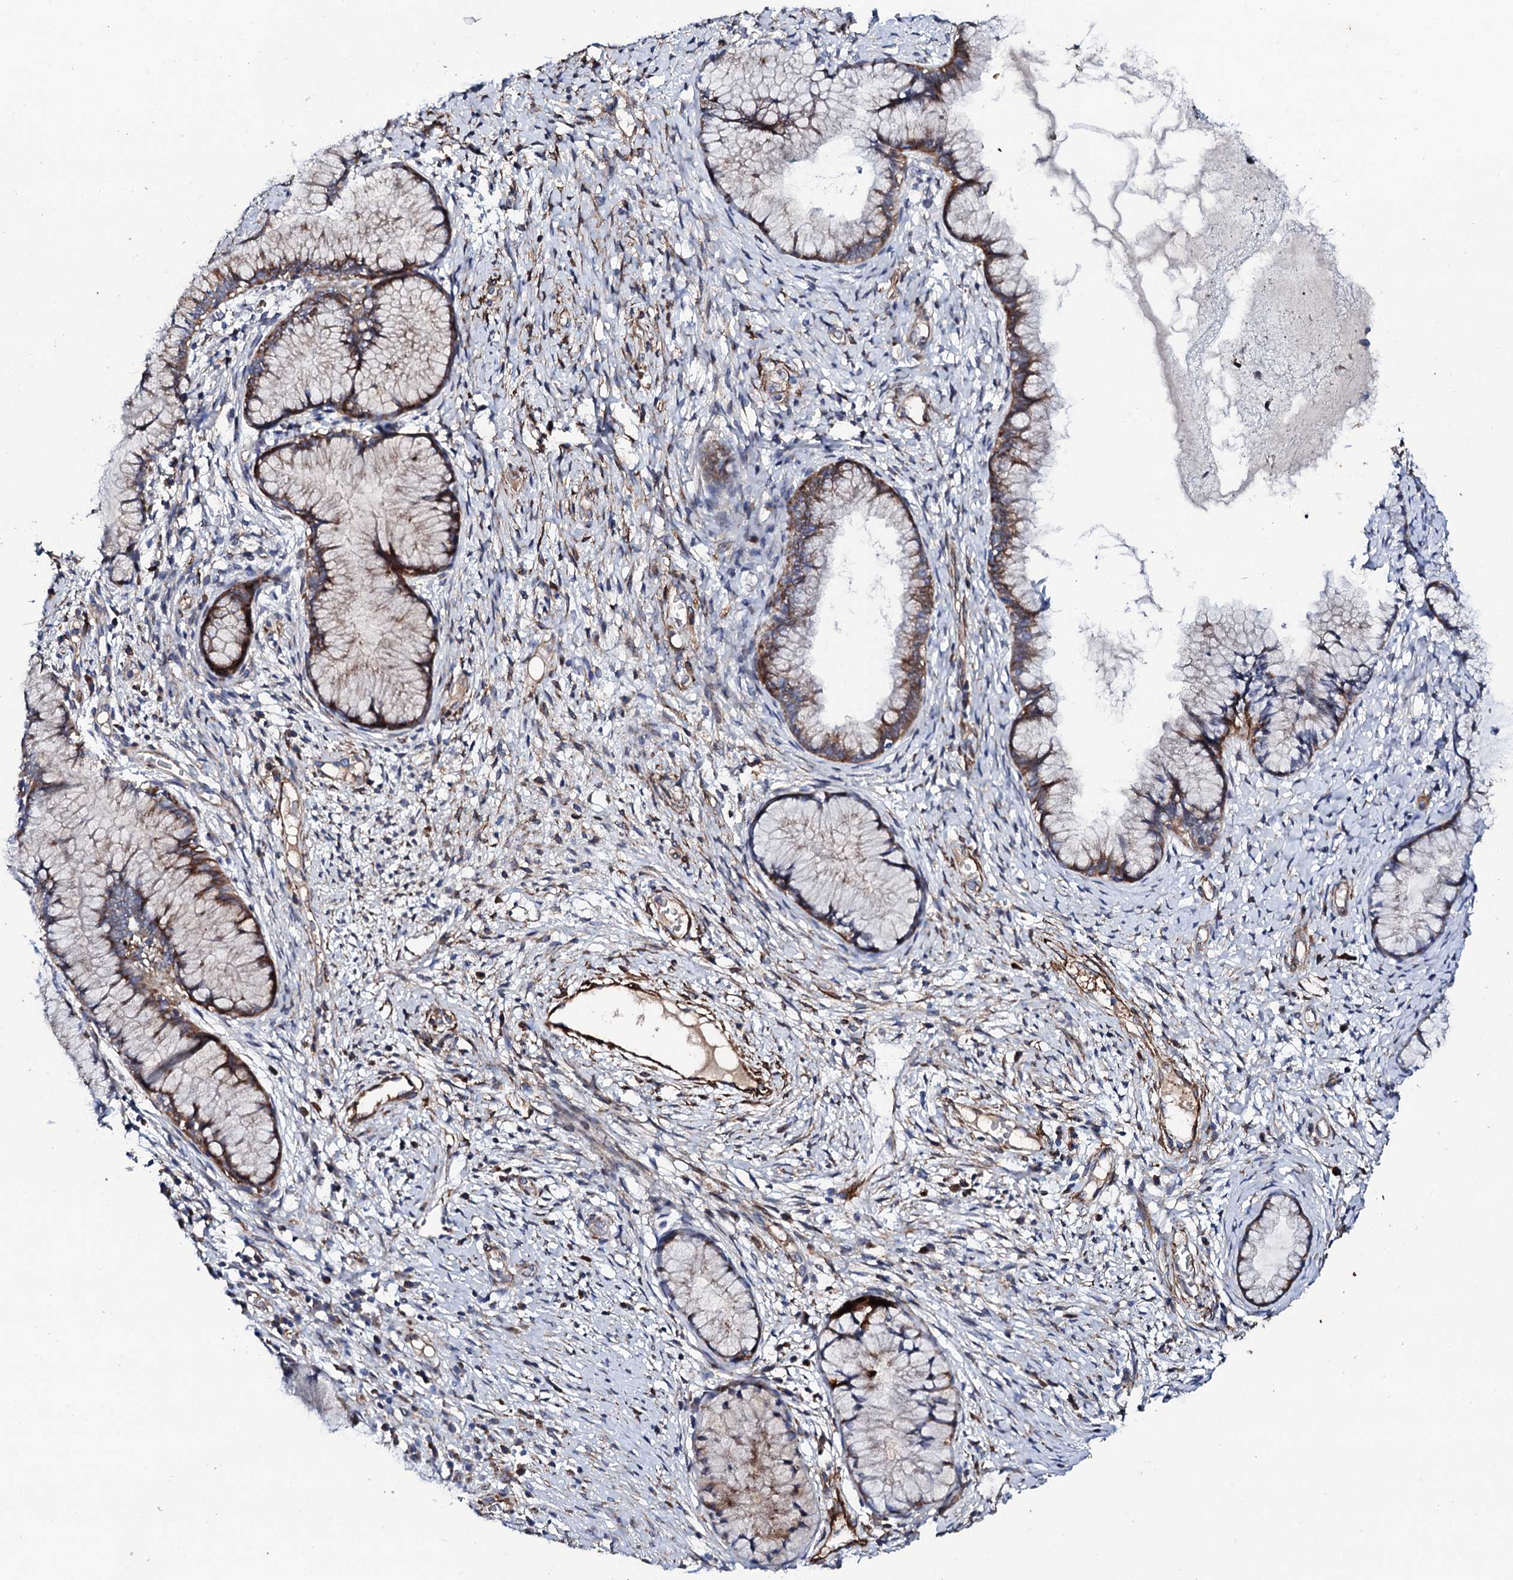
{"staining": {"intensity": "strong", "quantity": "<25%", "location": "cytoplasmic/membranous"}, "tissue": "cervix", "cell_type": "Glandular cells", "image_type": "normal", "snomed": [{"axis": "morphology", "description": "Normal tissue, NOS"}, {"axis": "topography", "description": "Cervix"}], "caption": "Cervix stained for a protein (brown) shows strong cytoplasmic/membranous positive staining in approximately <25% of glandular cells.", "gene": "DBX1", "patient": {"sex": "female", "age": 42}}